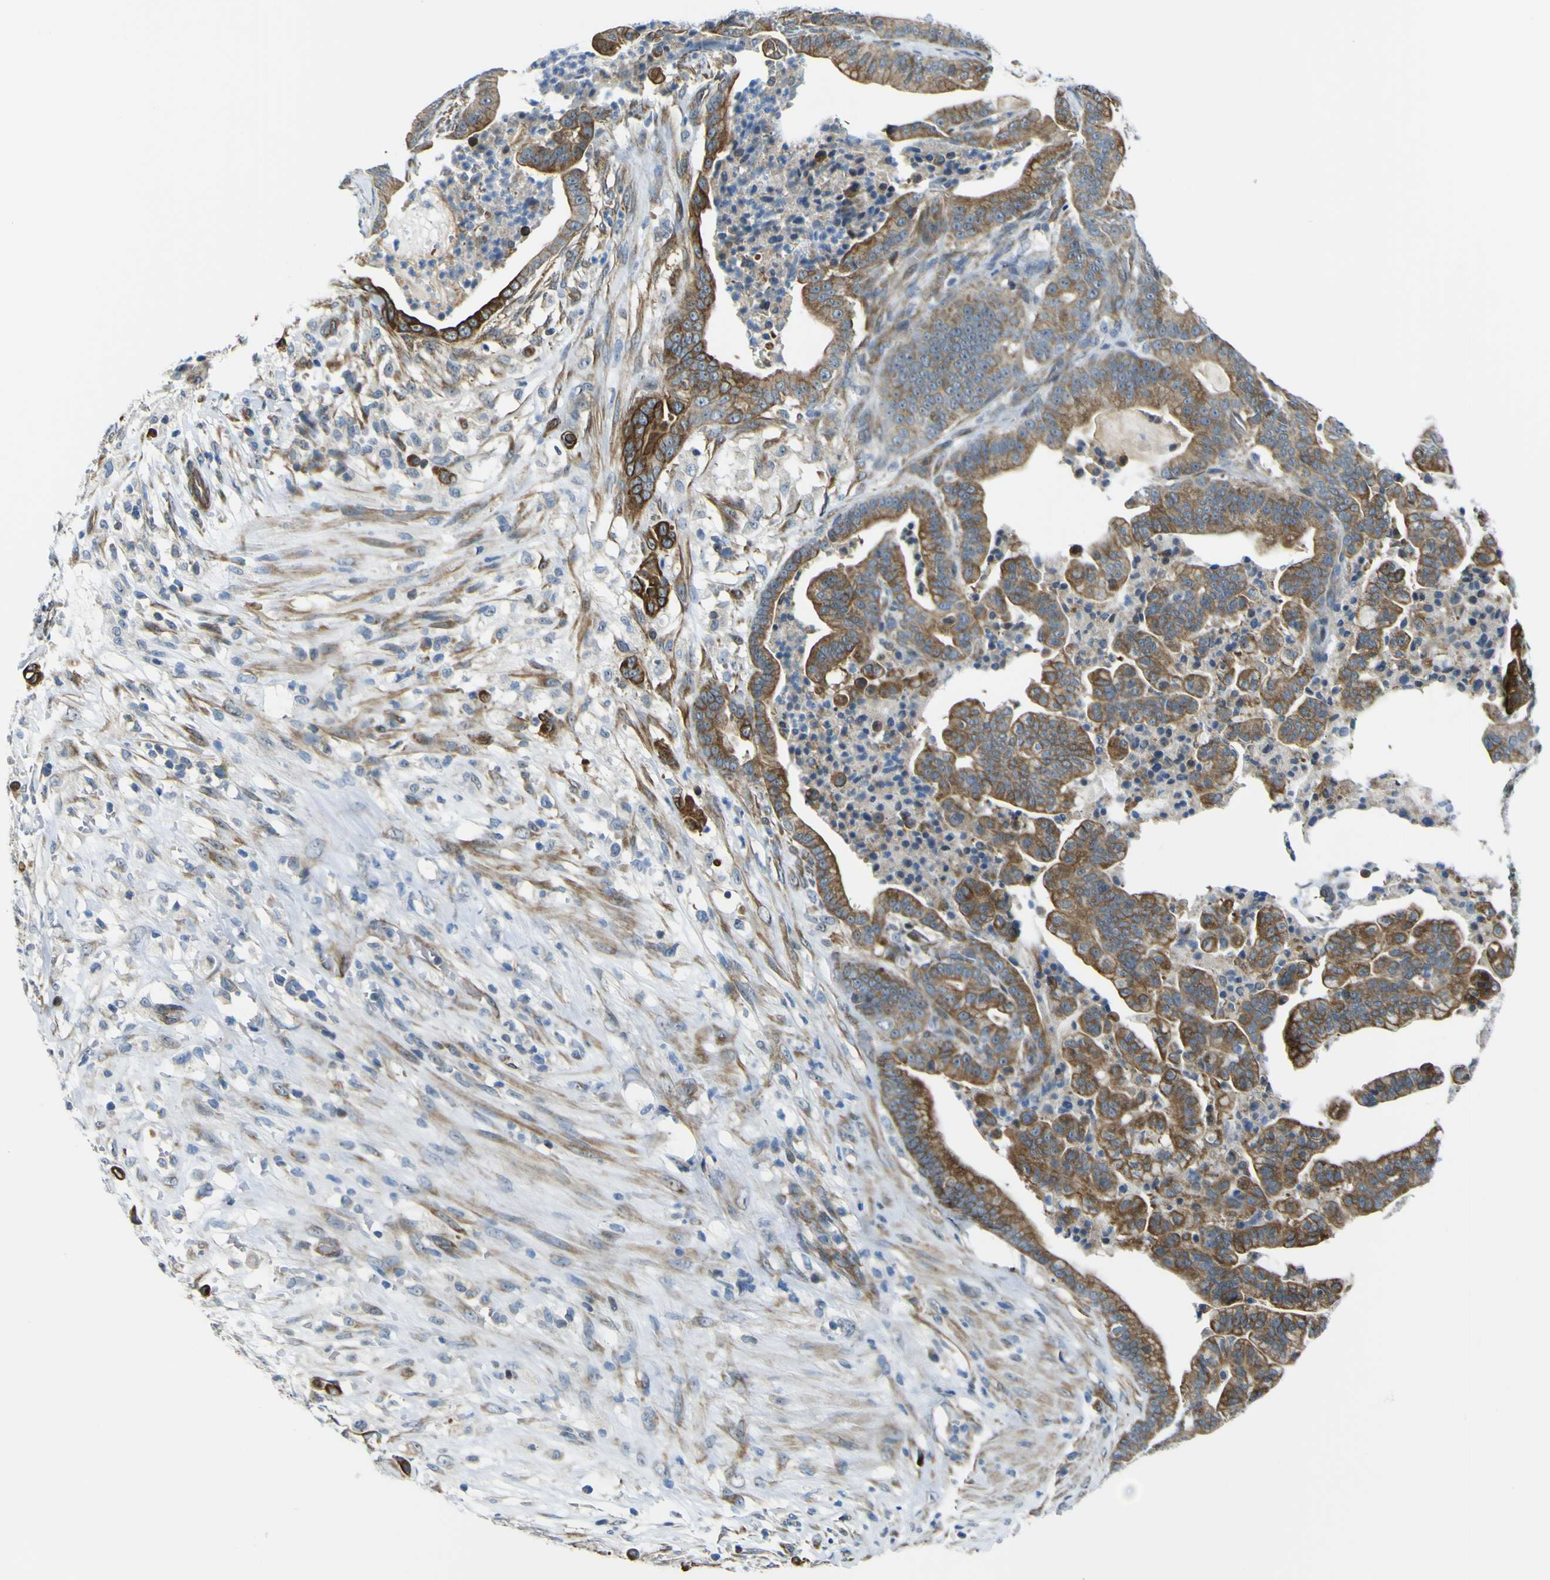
{"staining": {"intensity": "strong", "quantity": ">75%", "location": "cytoplasmic/membranous"}, "tissue": "pancreatic cancer", "cell_type": "Tumor cells", "image_type": "cancer", "snomed": [{"axis": "morphology", "description": "Adenocarcinoma, NOS"}, {"axis": "topography", "description": "Pancreas"}], "caption": "Pancreatic adenocarcinoma was stained to show a protein in brown. There is high levels of strong cytoplasmic/membranous expression in approximately >75% of tumor cells.", "gene": "KDM7A", "patient": {"sex": "male", "age": 63}}